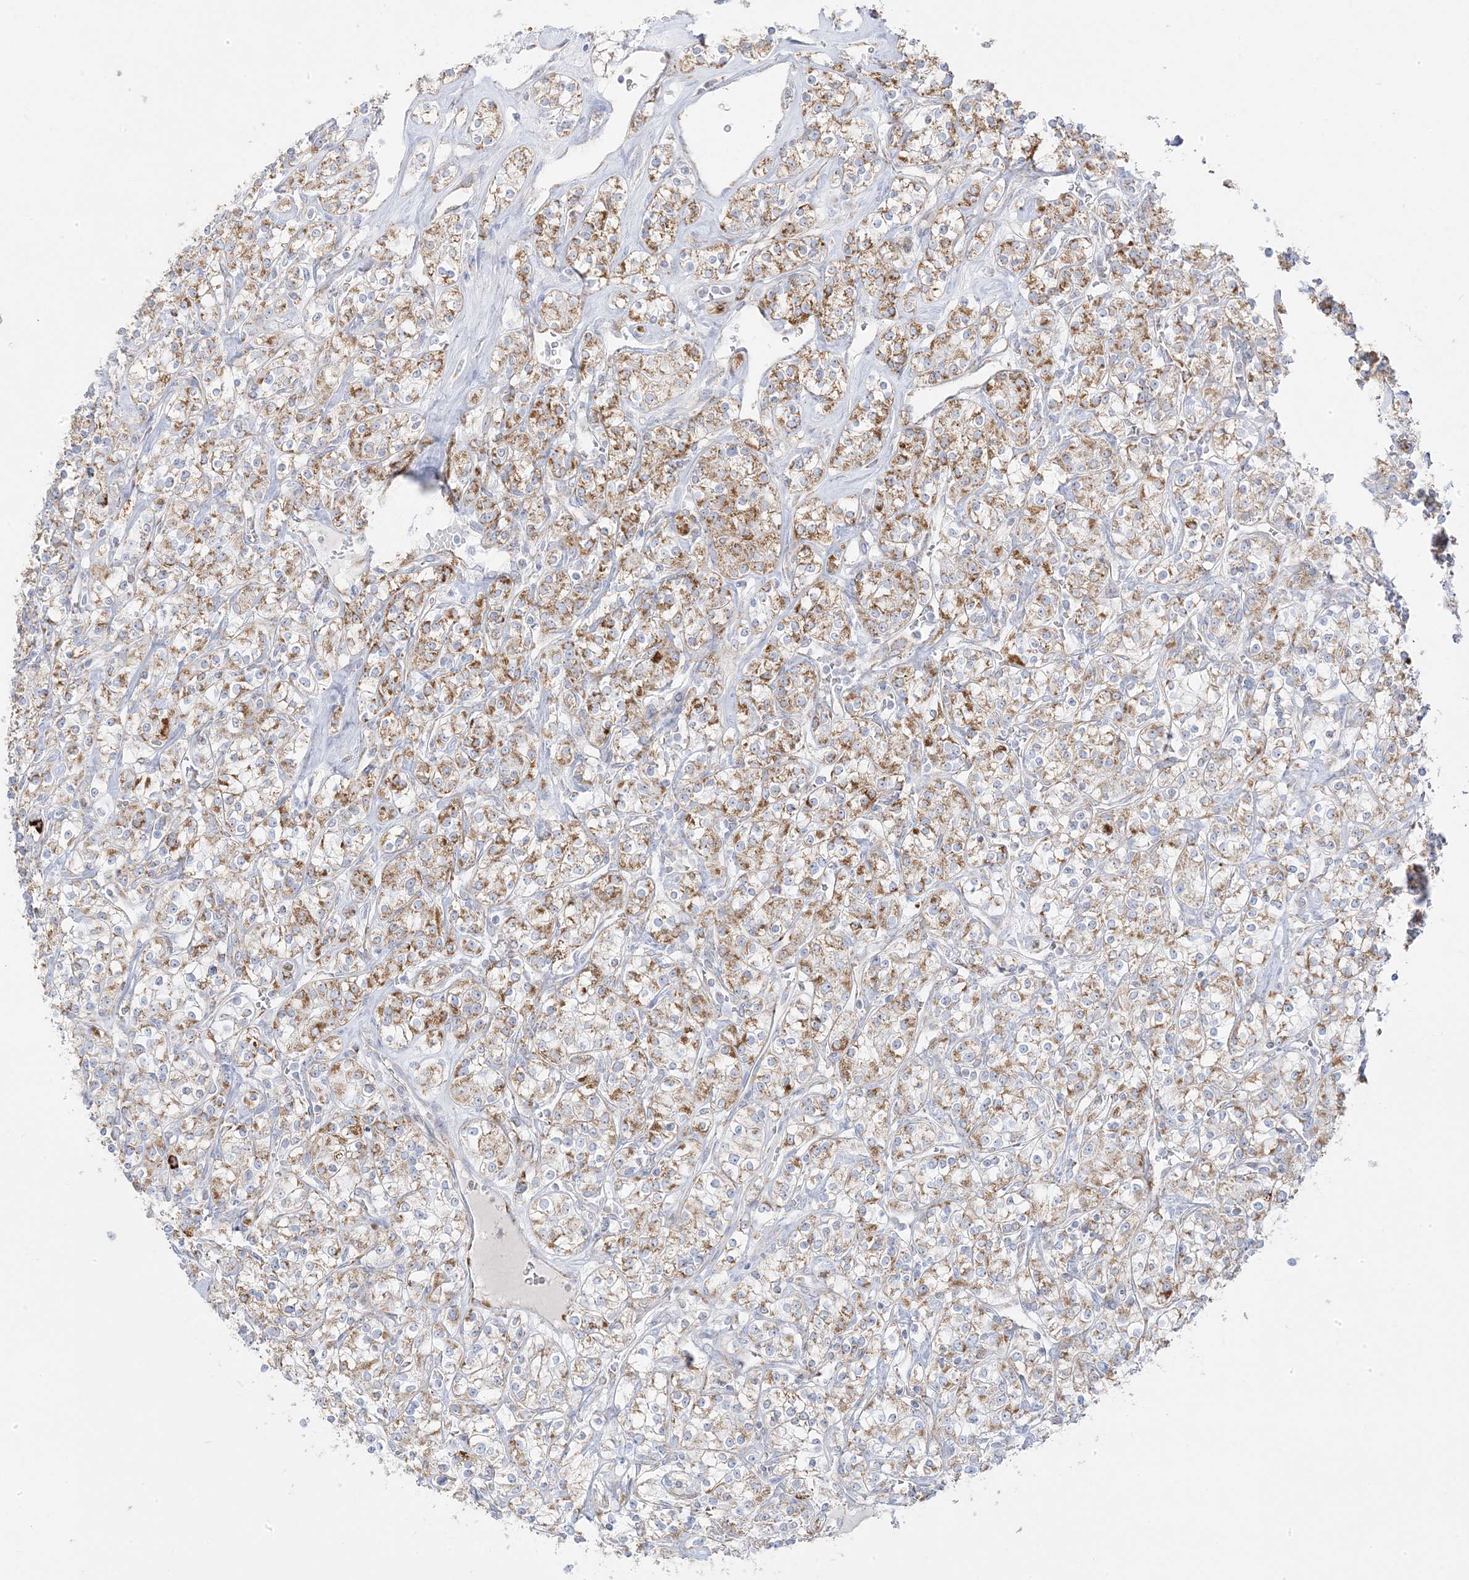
{"staining": {"intensity": "moderate", "quantity": "25%-75%", "location": "cytoplasmic/membranous"}, "tissue": "renal cancer", "cell_type": "Tumor cells", "image_type": "cancer", "snomed": [{"axis": "morphology", "description": "Adenocarcinoma, NOS"}, {"axis": "topography", "description": "Kidney"}], "caption": "Tumor cells reveal moderate cytoplasmic/membranous expression in approximately 25%-75% of cells in adenocarcinoma (renal).", "gene": "PCCB", "patient": {"sex": "male", "age": 77}}